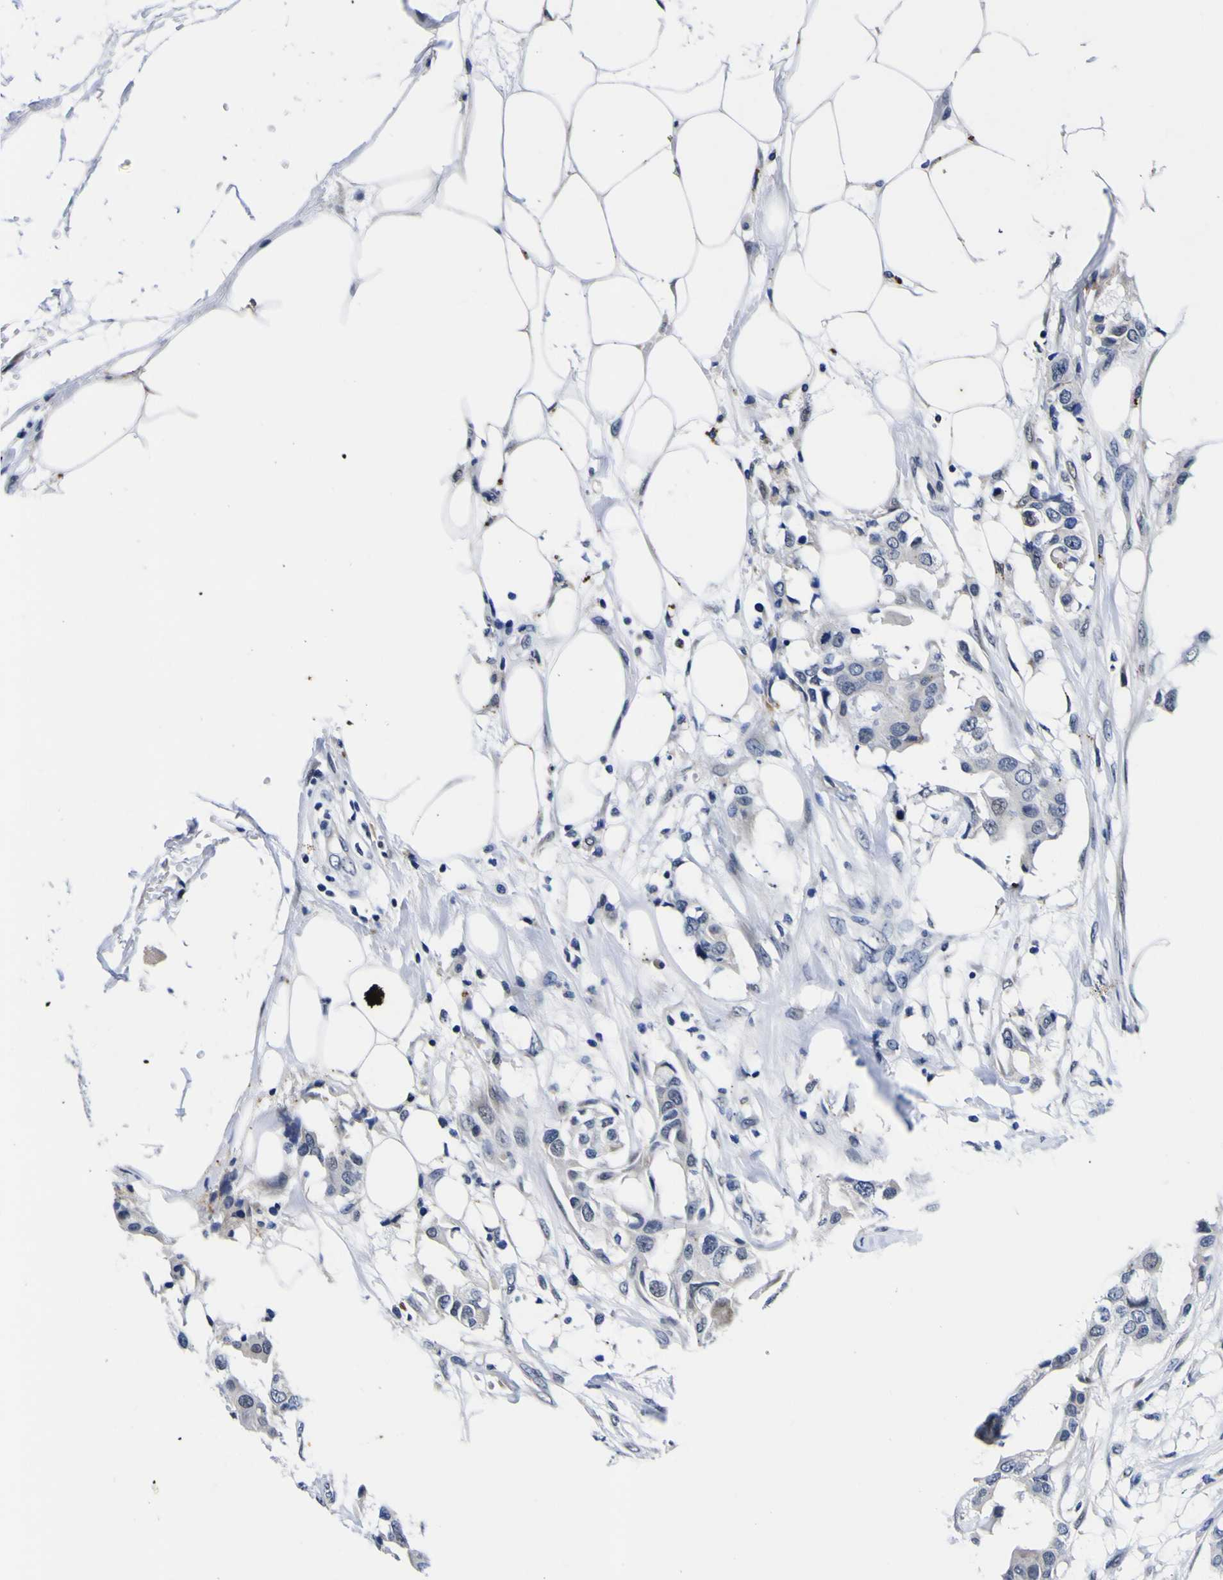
{"staining": {"intensity": "negative", "quantity": "none", "location": "none"}, "tissue": "breast cancer", "cell_type": "Tumor cells", "image_type": "cancer", "snomed": [{"axis": "morphology", "description": "Duct carcinoma"}, {"axis": "topography", "description": "Breast"}], "caption": "Breast cancer (intraductal carcinoma) stained for a protein using immunohistochemistry (IHC) exhibits no expression tumor cells.", "gene": "IGFLR1", "patient": {"sex": "female", "age": 40}}